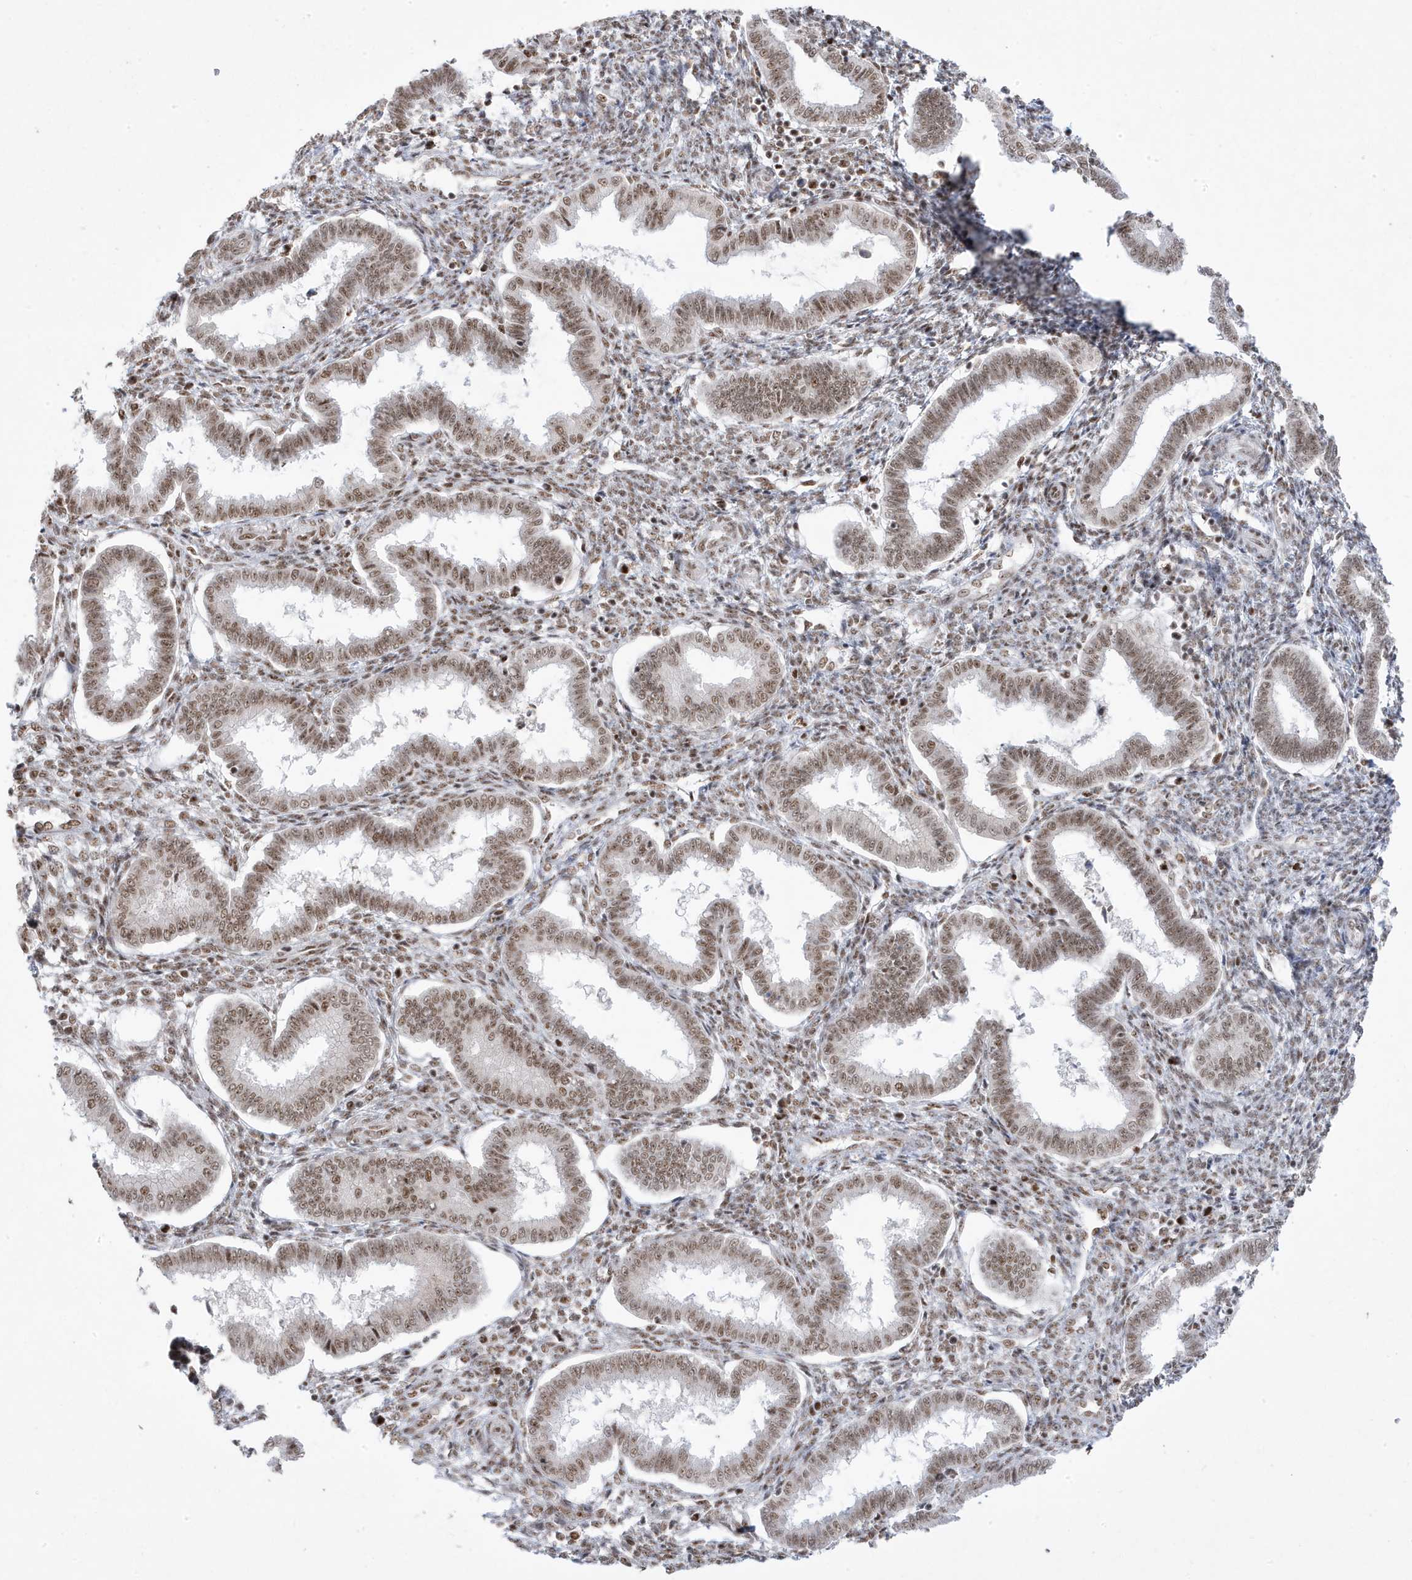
{"staining": {"intensity": "strong", "quantity": "25%-75%", "location": "nuclear"}, "tissue": "endometrium", "cell_type": "Cells in endometrial stroma", "image_type": "normal", "snomed": [{"axis": "morphology", "description": "Normal tissue, NOS"}, {"axis": "topography", "description": "Endometrium"}], "caption": "Protein staining demonstrates strong nuclear staining in about 25%-75% of cells in endometrial stroma in unremarkable endometrium.", "gene": "MTREX", "patient": {"sex": "female", "age": 24}}